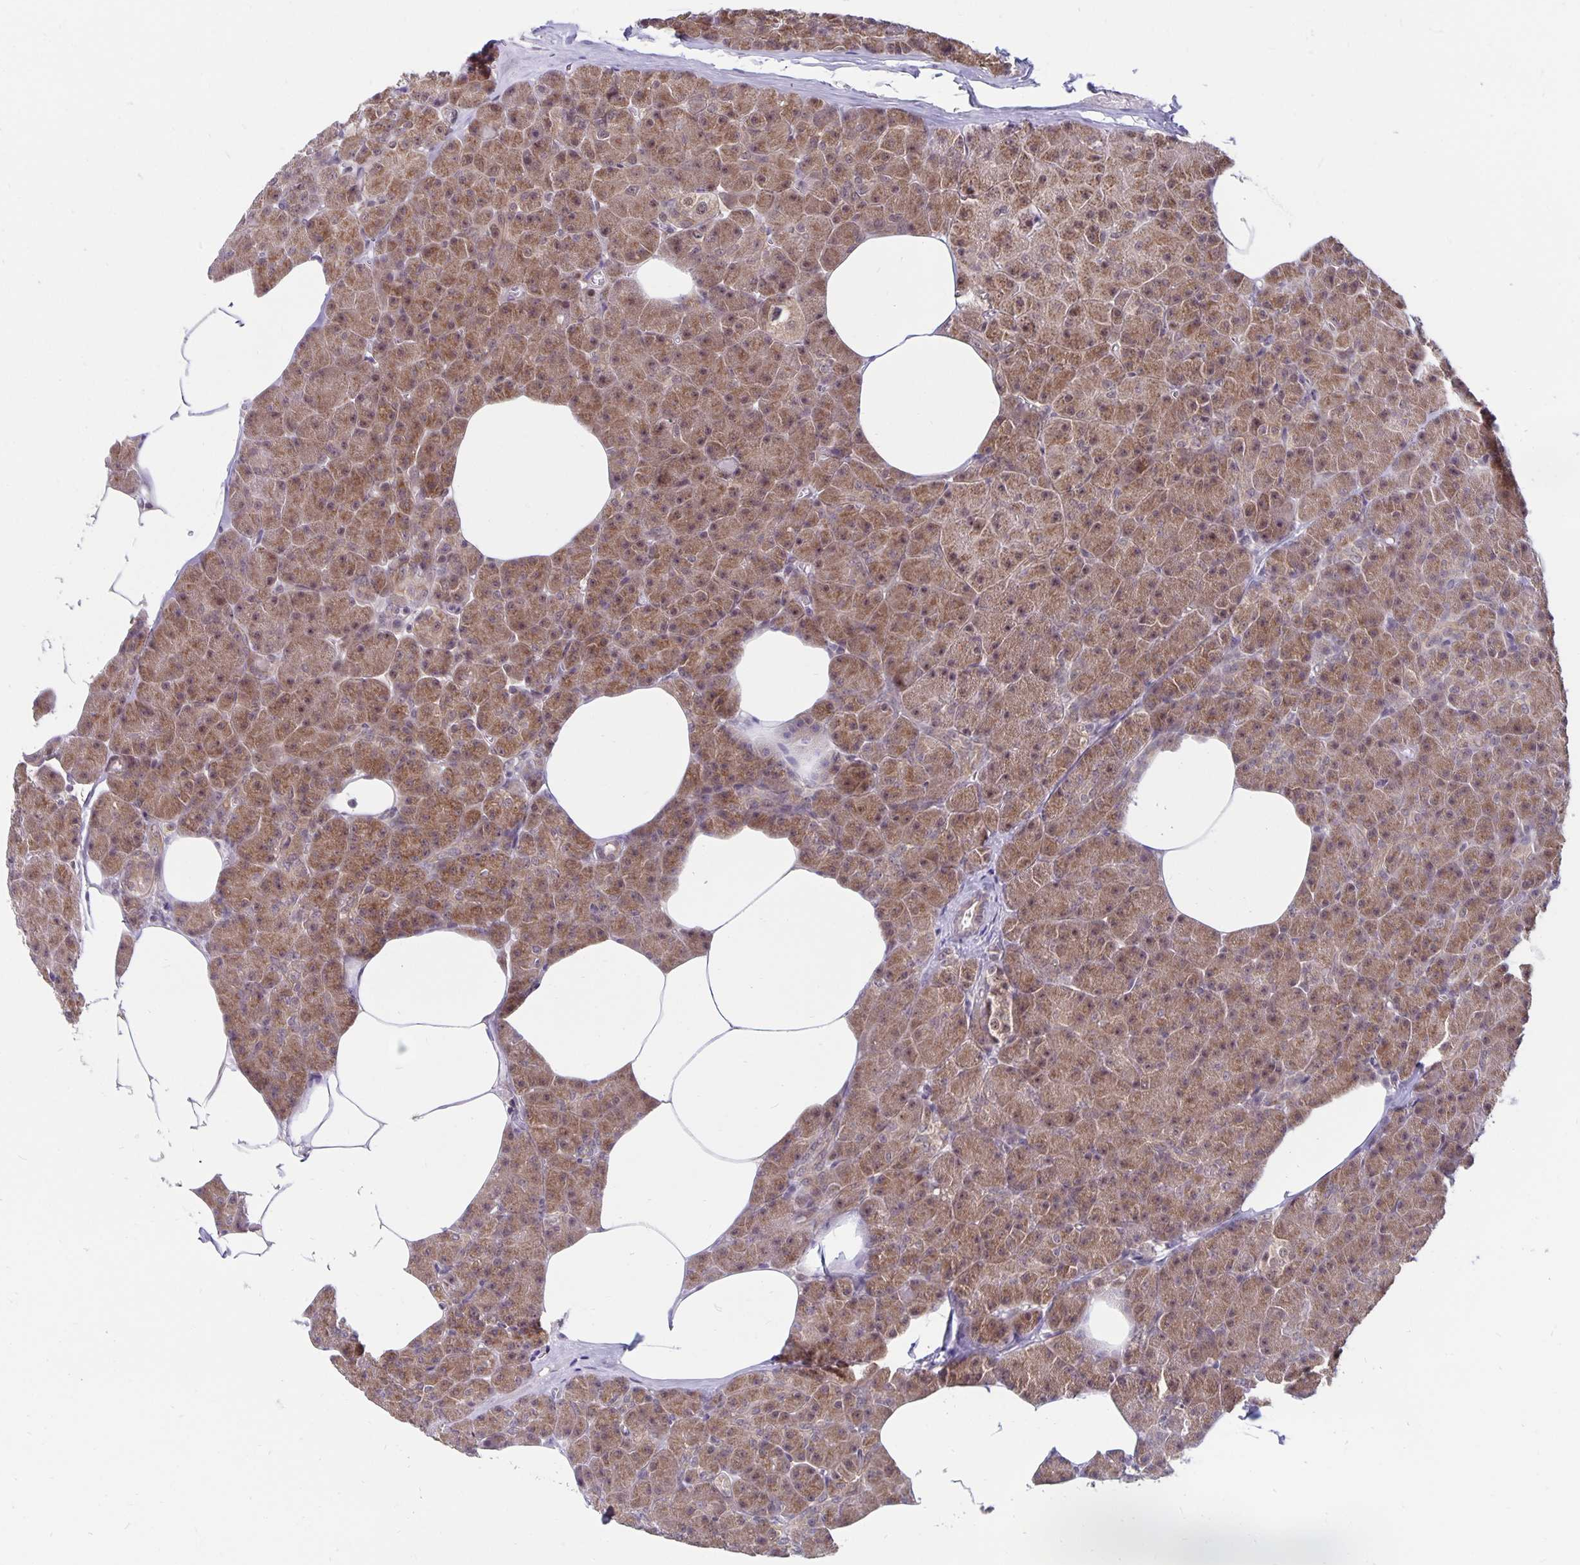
{"staining": {"intensity": "moderate", "quantity": ">75%", "location": "cytoplasmic/membranous,nuclear"}, "tissue": "pancreas", "cell_type": "Exocrine glandular cells", "image_type": "normal", "snomed": [{"axis": "morphology", "description": "Normal tissue, NOS"}, {"axis": "topography", "description": "Pancreas"}], "caption": "Immunohistochemistry (IHC) micrograph of unremarkable pancreas: pancreas stained using IHC shows medium levels of moderate protein expression localized specifically in the cytoplasmic/membranous,nuclear of exocrine glandular cells, appearing as a cytoplasmic/membranous,nuclear brown color.", "gene": "EXOC6B", "patient": {"sex": "female", "age": 45}}